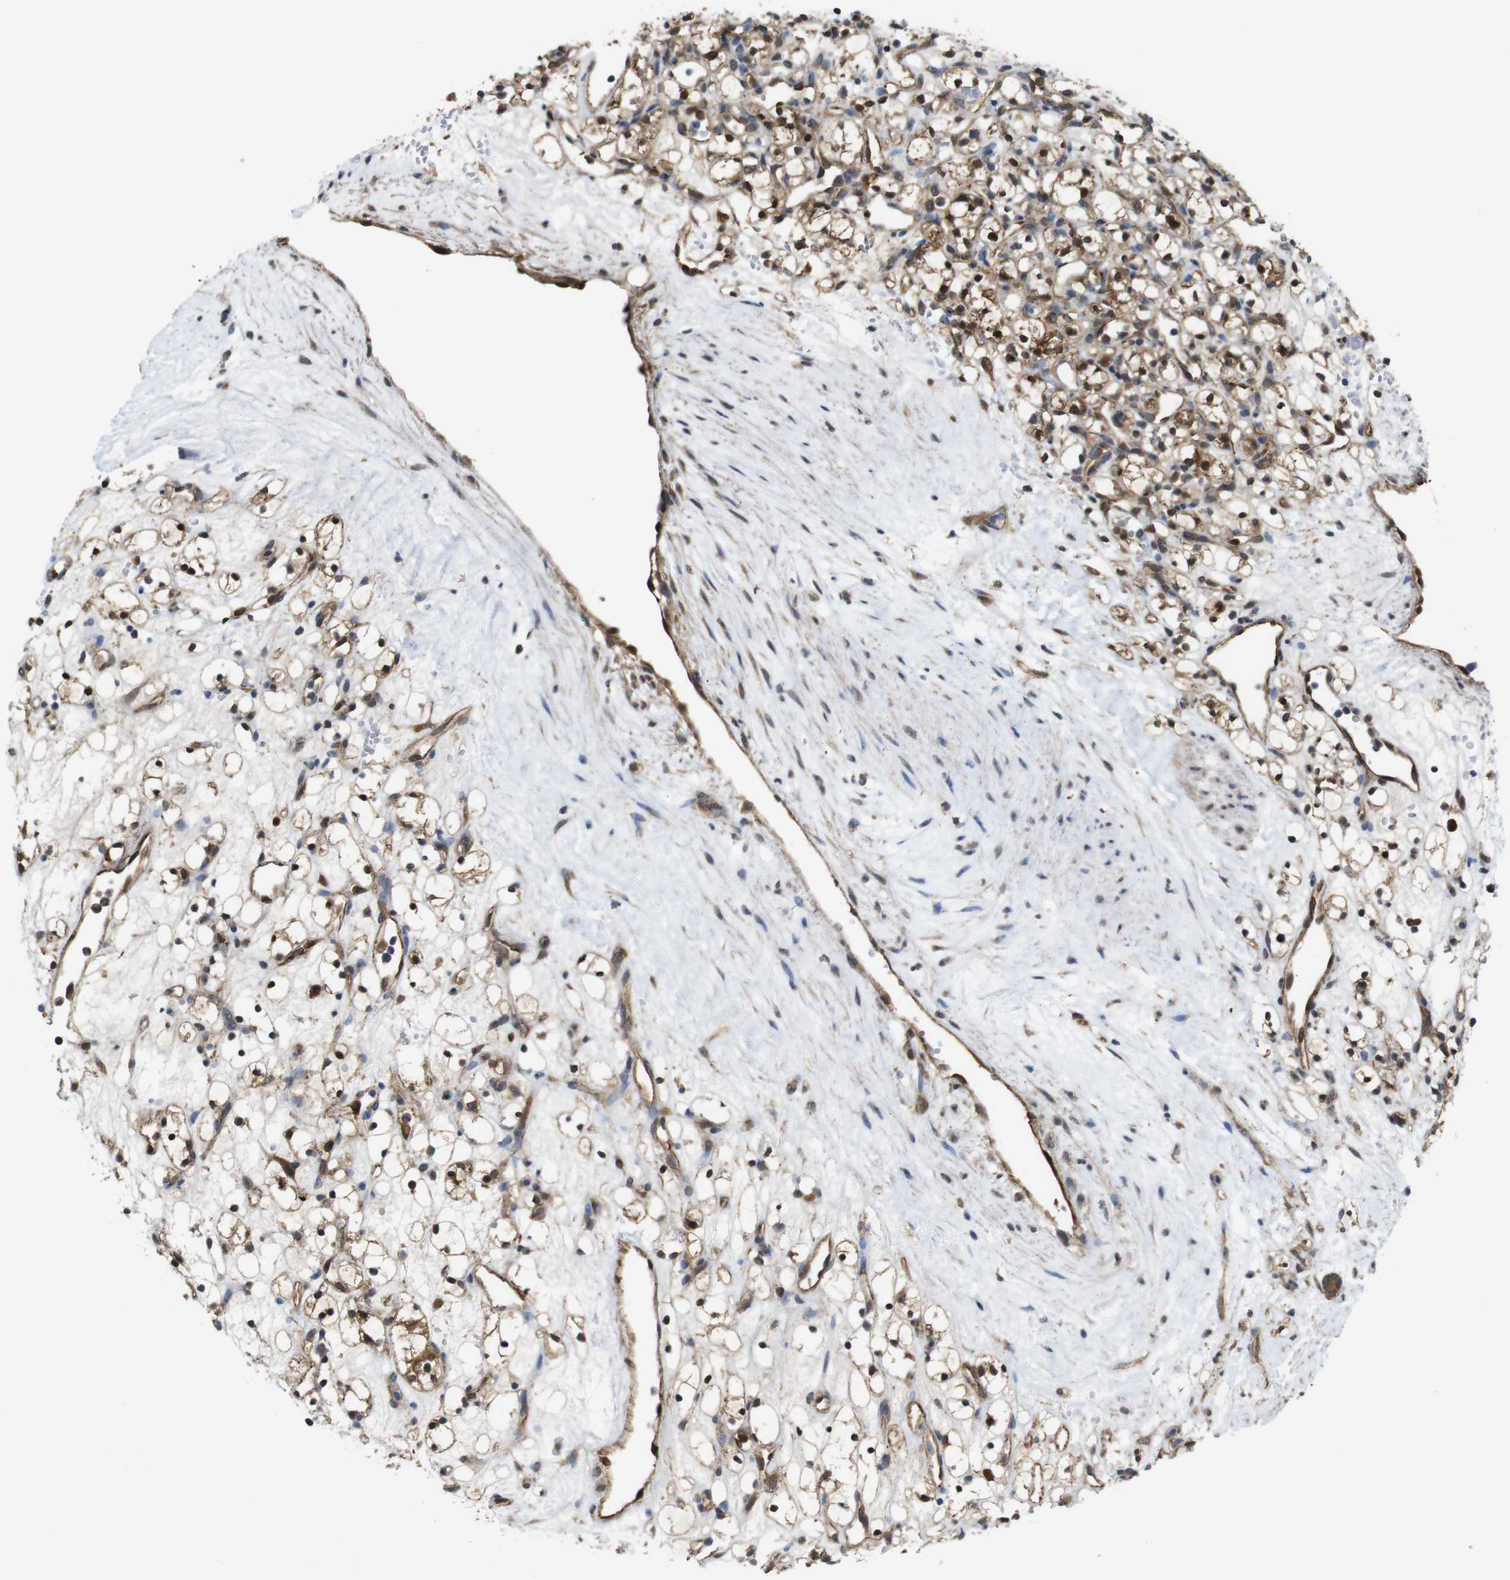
{"staining": {"intensity": "strong", "quantity": ">75%", "location": "cytoplasmic/membranous,nuclear"}, "tissue": "renal cancer", "cell_type": "Tumor cells", "image_type": "cancer", "snomed": [{"axis": "morphology", "description": "Adenocarcinoma, NOS"}, {"axis": "topography", "description": "Kidney"}], "caption": "The photomicrograph displays staining of renal cancer (adenocarcinoma), revealing strong cytoplasmic/membranous and nuclear protein staining (brown color) within tumor cells.", "gene": "YWHAG", "patient": {"sex": "female", "age": 60}}